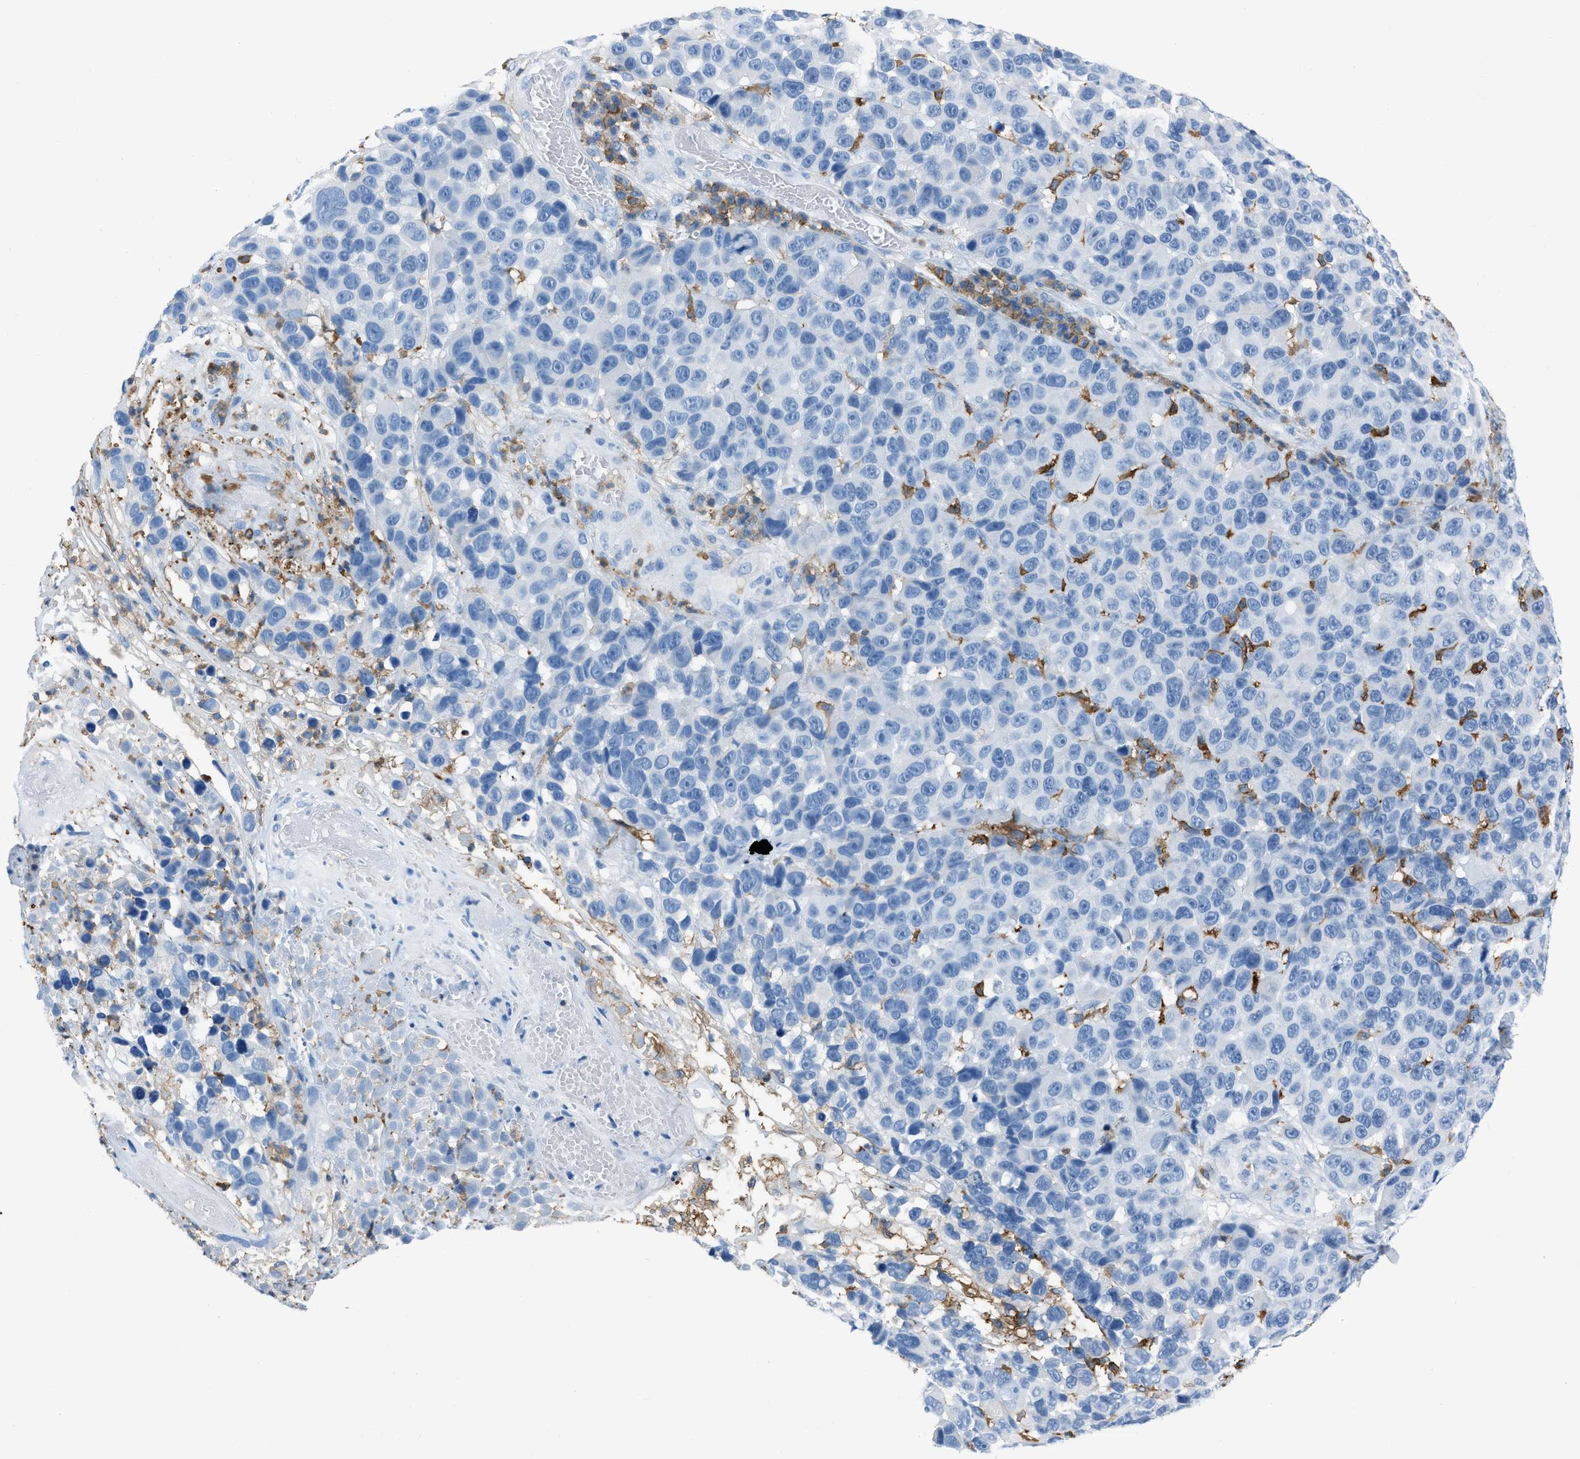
{"staining": {"intensity": "negative", "quantity": "none", "location": "none"}, "tissue": "melanoma", "cell_type": "Tumor cells", "image_type": "cancer", "snomed": [{"axis": "morphology", "description": "Malignant melanoma, NOS"}, {"axis": "topography", "description": "Skin"}], "caption": "Micrograph shows no protein positivity in tumor cells of malignant melanoma tissue.", "gene": "LSP1", "patient": {"sex": "male", "age": 53}}